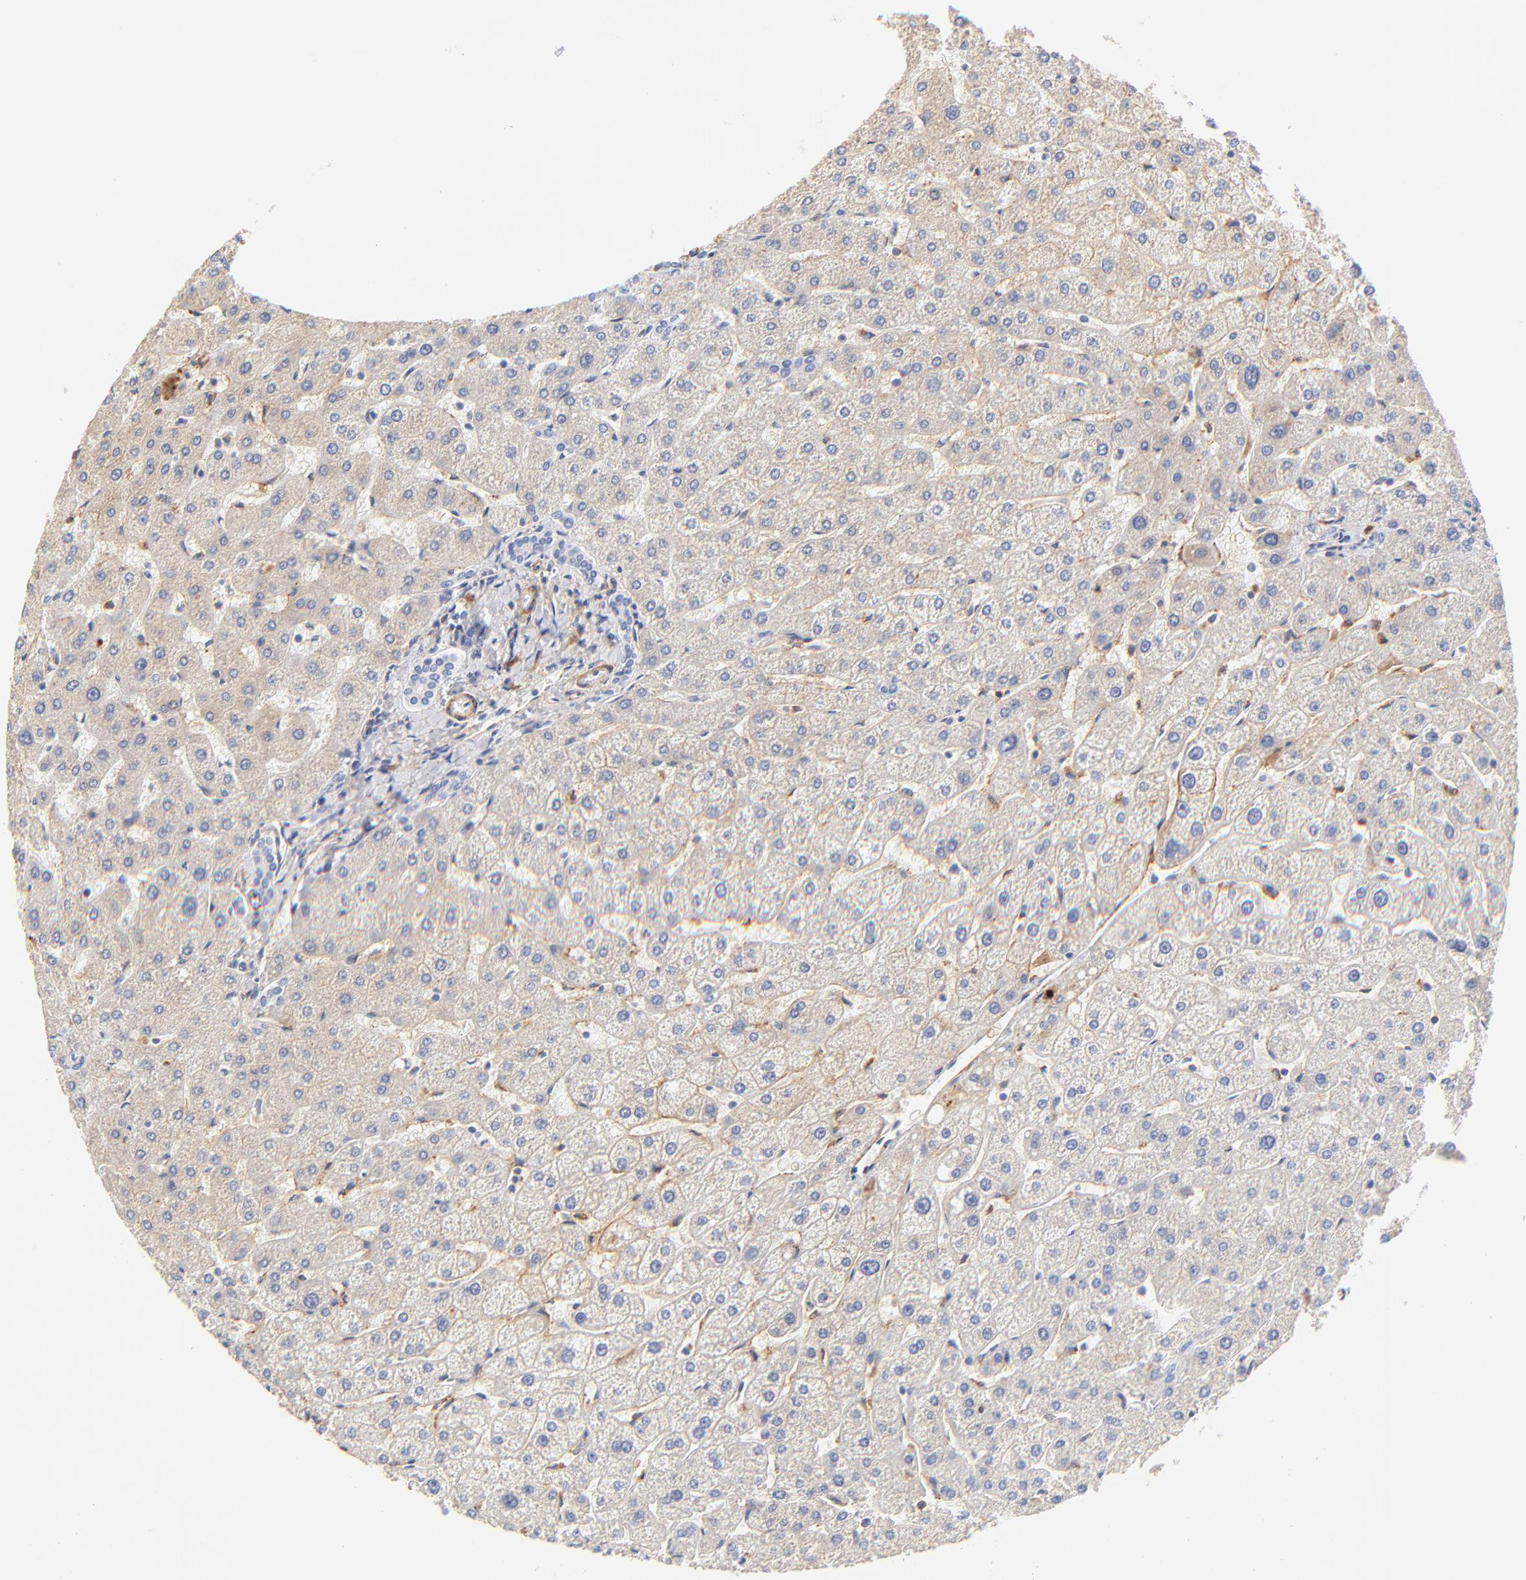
{"staining": {"intensity": "negative", "quantity": "none", "location": "none"}, "tissue": "liver", "cell_type": "Cholangiocytes", "image_type": "normal", "snomed": [{"axis": "morphology", "description": "Normal tissue, NOS"}, {"axis": "topography", "description": "Liver"}], "caption": "Photomicrograph shows no significant protein expression in cholangiocytes of unremarkable liver. Nuclei are stained in blue.", "gene": "MDGA2", "patient": {"sex": "male", "age": 67}}